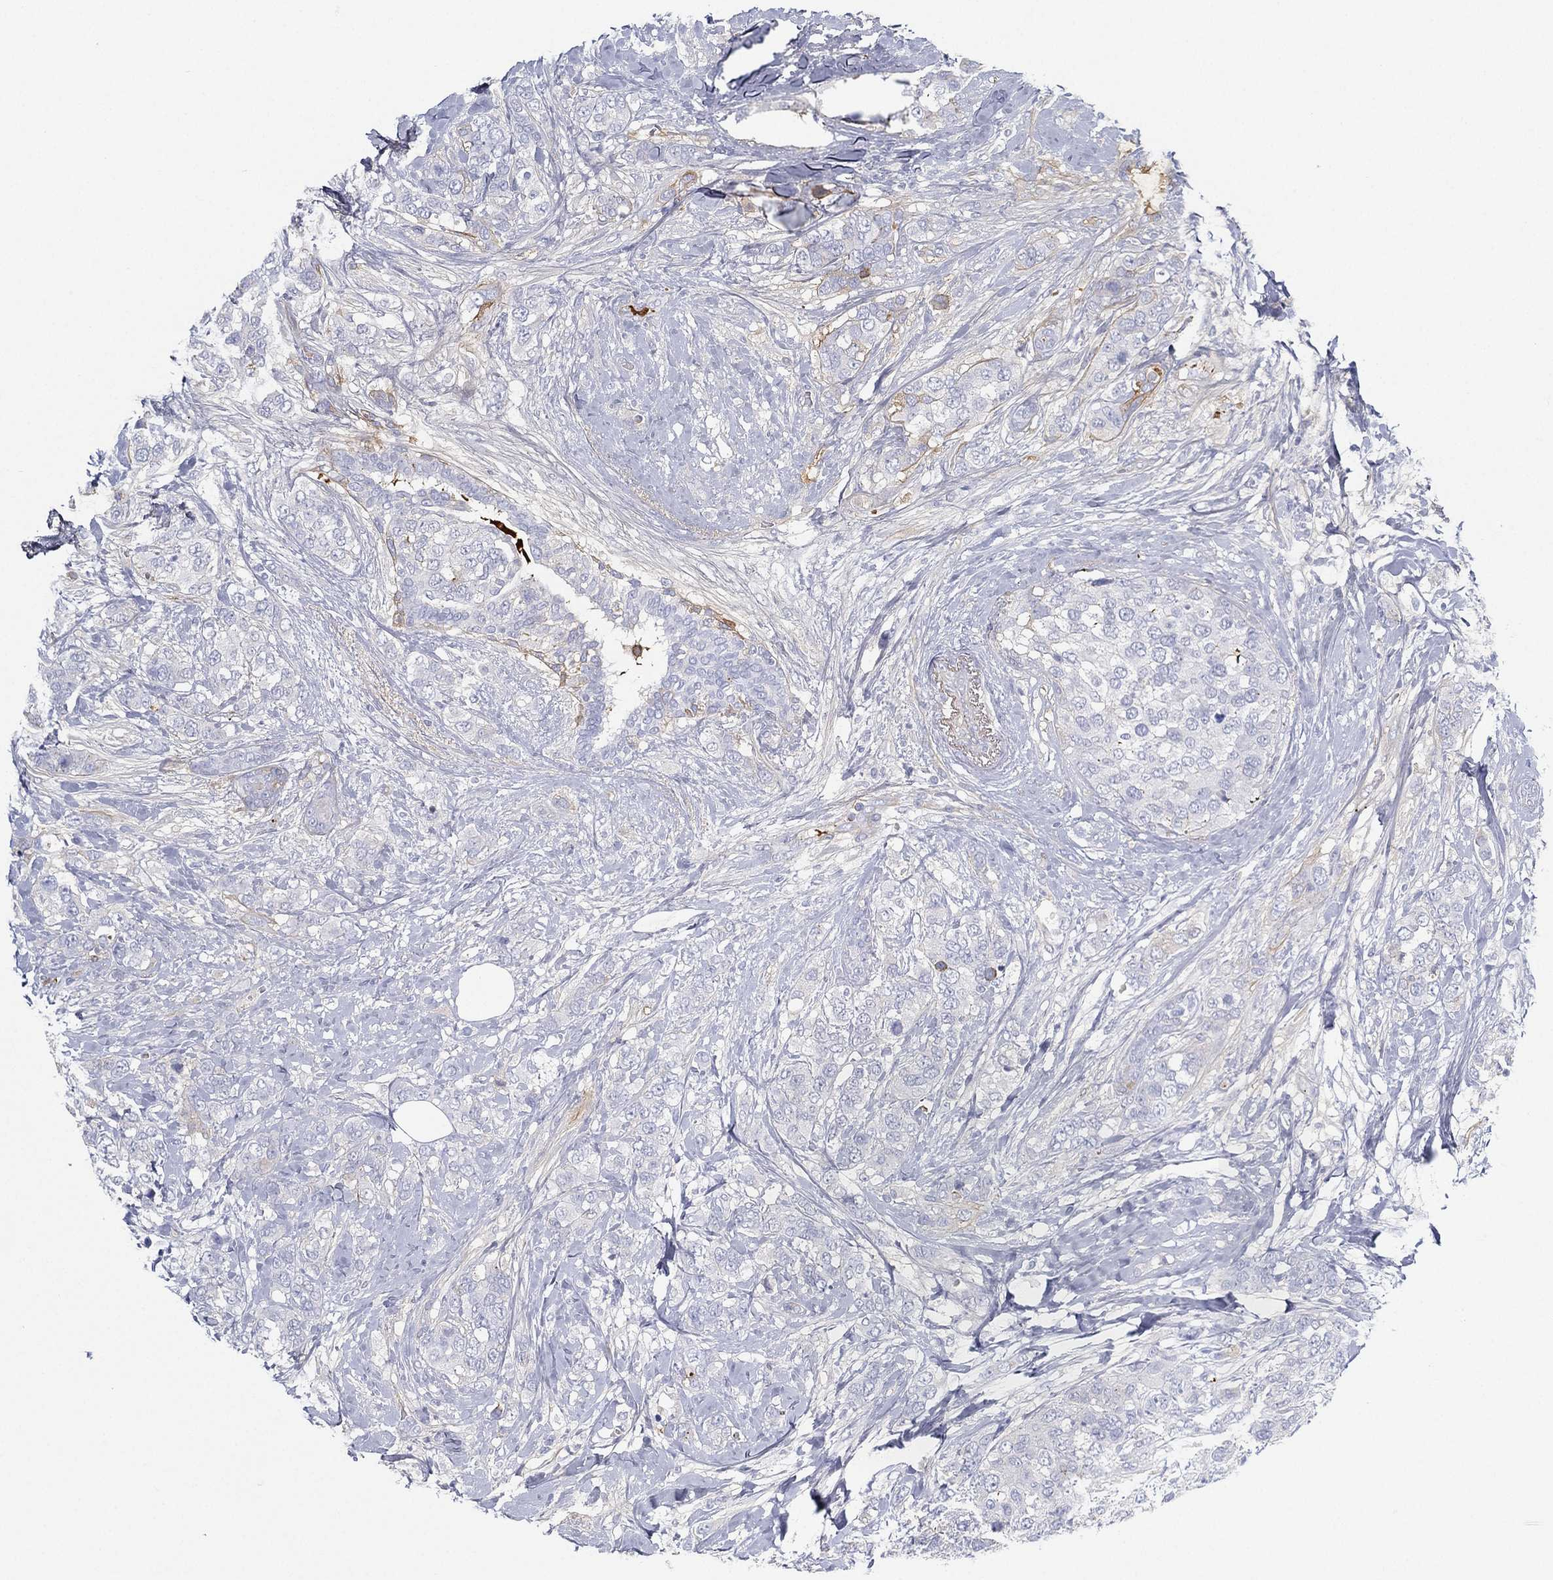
{"staining": {"intensity": "moderate", "quantity": "<25%", "location": "cytoplasmic/membranous"}, "tissue": "breast cancer", "cell_type": "Tumor cells", "image_type": "cancer", "snomed": [{"axis": "morphology", "description": "Lobular carcinoma"}, {"axis": "topography", "description": "Breast"}], "caption": "A micrograph of human breast lobular carcinoma stained for a protein shows moderate cytoplasmic/membranous brown staining in tumor cells.", "gene": "IFNB1", "patient": {"sex": "female", "age": 59}}